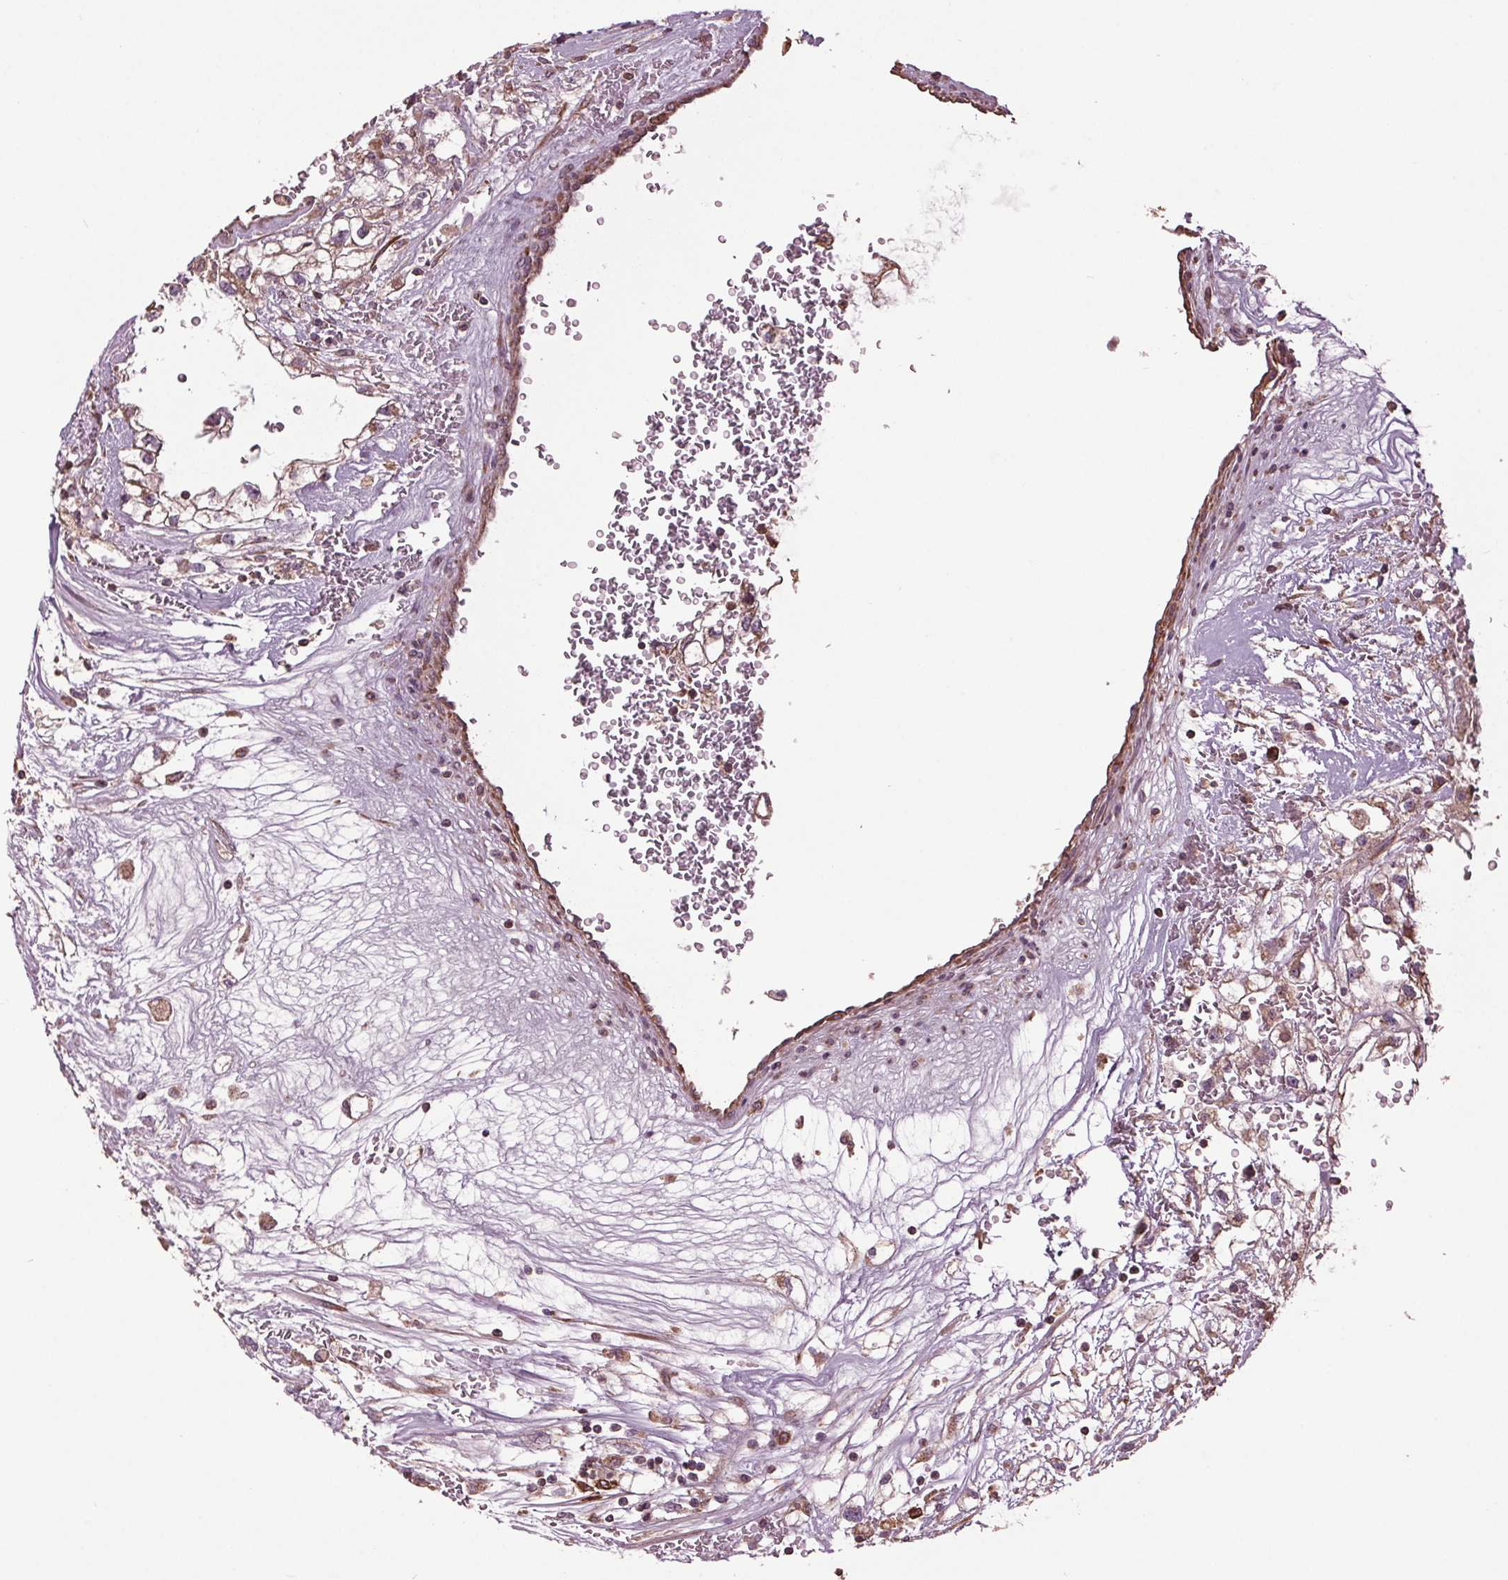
{"staining": {"intensity": "moderate", "quantity": "25%-75%", "location": "cytoplasmic/membranous"}, "tissue": "renal cancer", "cell_type": "Tumor cells", "image_type": "cancer", "snomed": [{"axis": "morphology", "description": "Adenocarcinoma, NOS"}, {"axis": "topography", "description": "Kidney"}], "caption": "Adenocarcinoma (renal) stained with a protein marker exhibits moderate staining in tumor cells.", "gene": "RNPEP", "patient": {"sex": "male", "age": 59}}